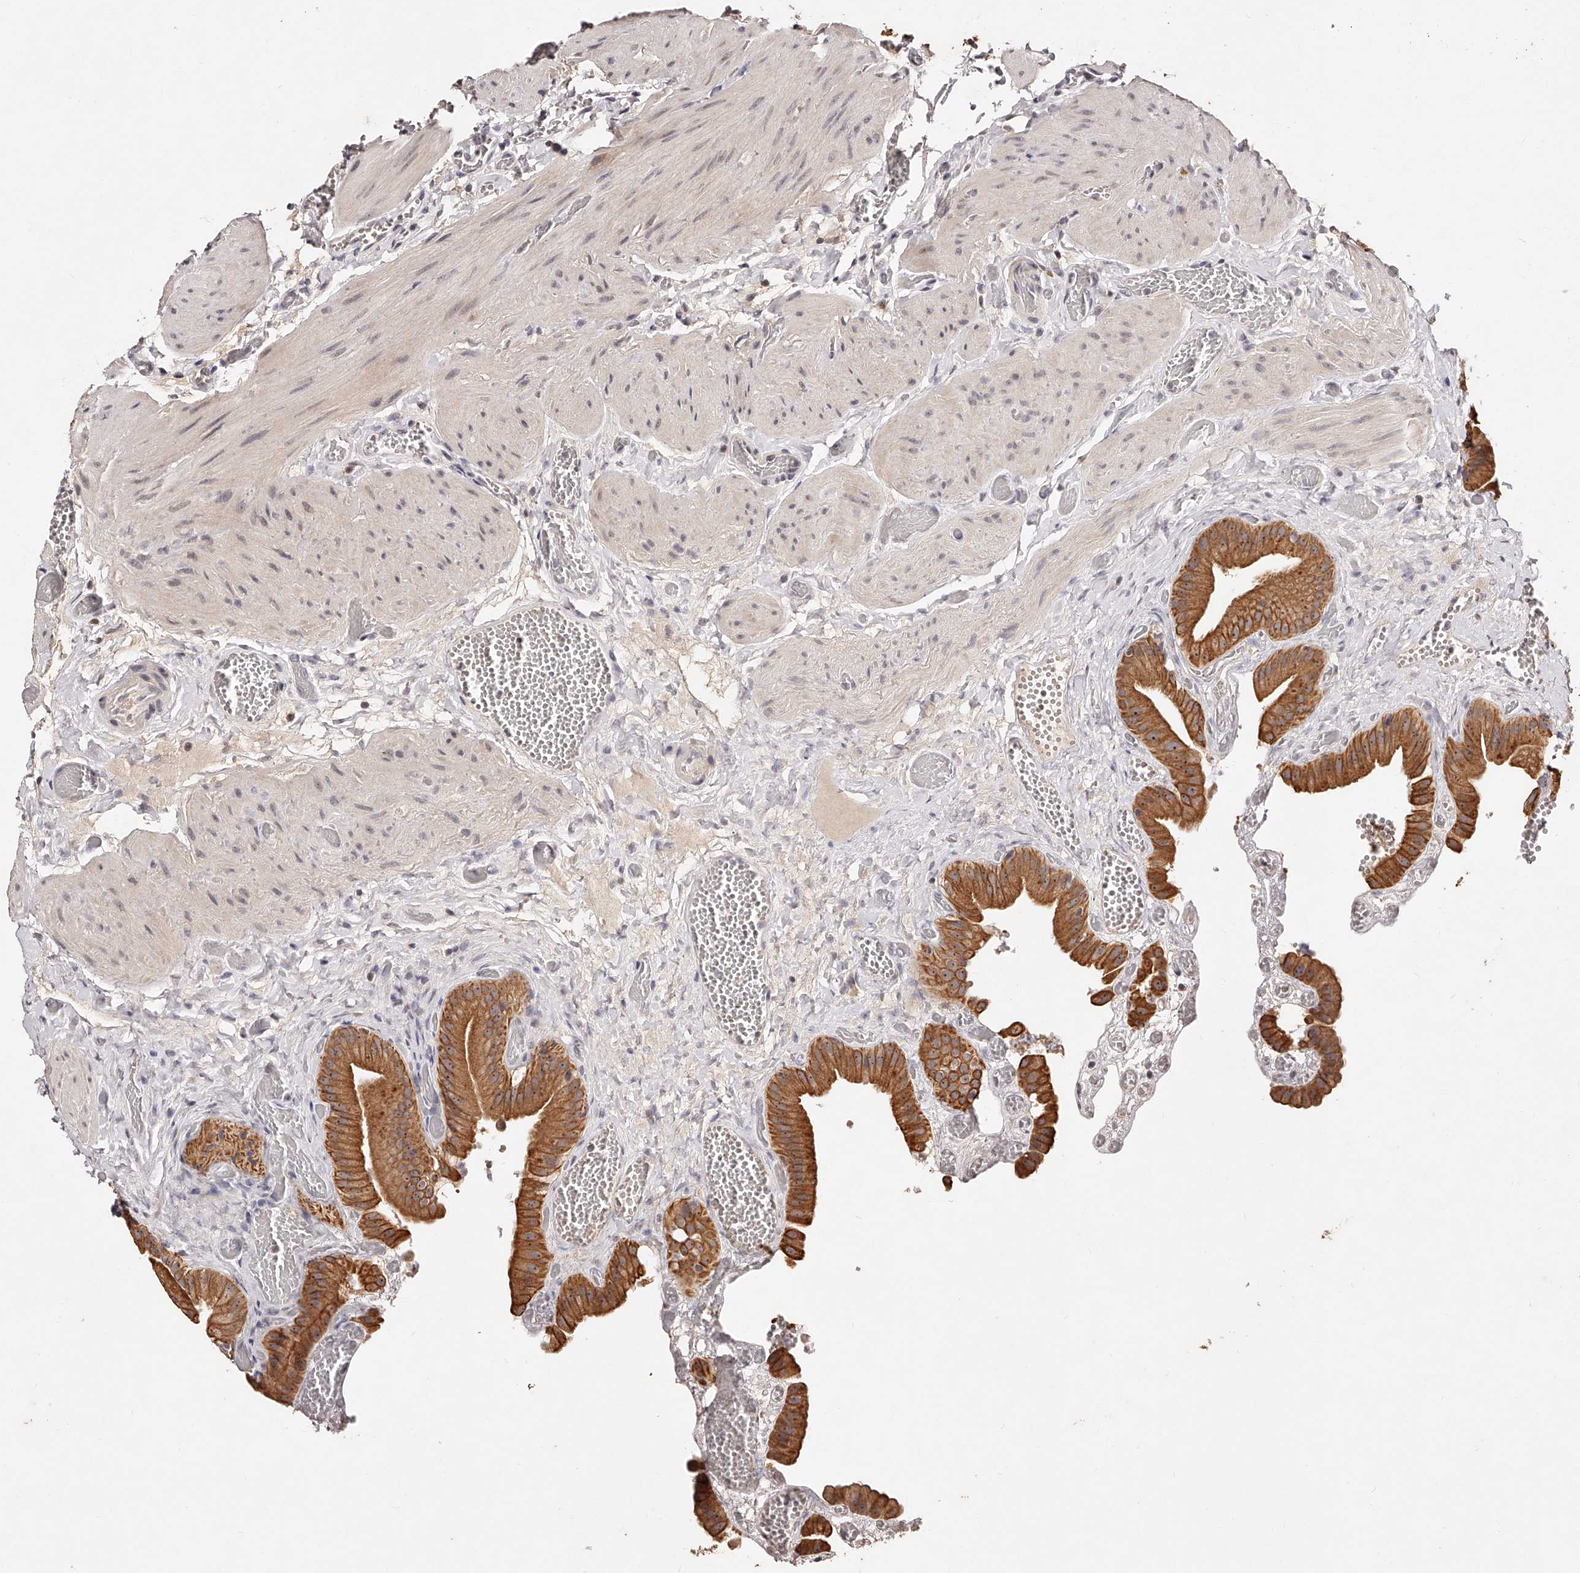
{"staining": {"intensity": "moderate", "quantity": ">75%", "location": "cytoplasmic/membranous"}, "tissue": "gallbladder", "cell_type": "Glandular cells", "image_type": "normal", "snomed": [{"axis": "morphology", "description": "Normal tissue, NOS"}, {"axis": "topography", "description": "Gallbladder"}], "caption": "Brown immunohistochemical staining in benign gallbladder demonstrates moderate cytoplasmic/membranous staining in about >75% of glandular cells.", "gene": "PHACTR1", "patient": {"sex": "female", "age": 64}}